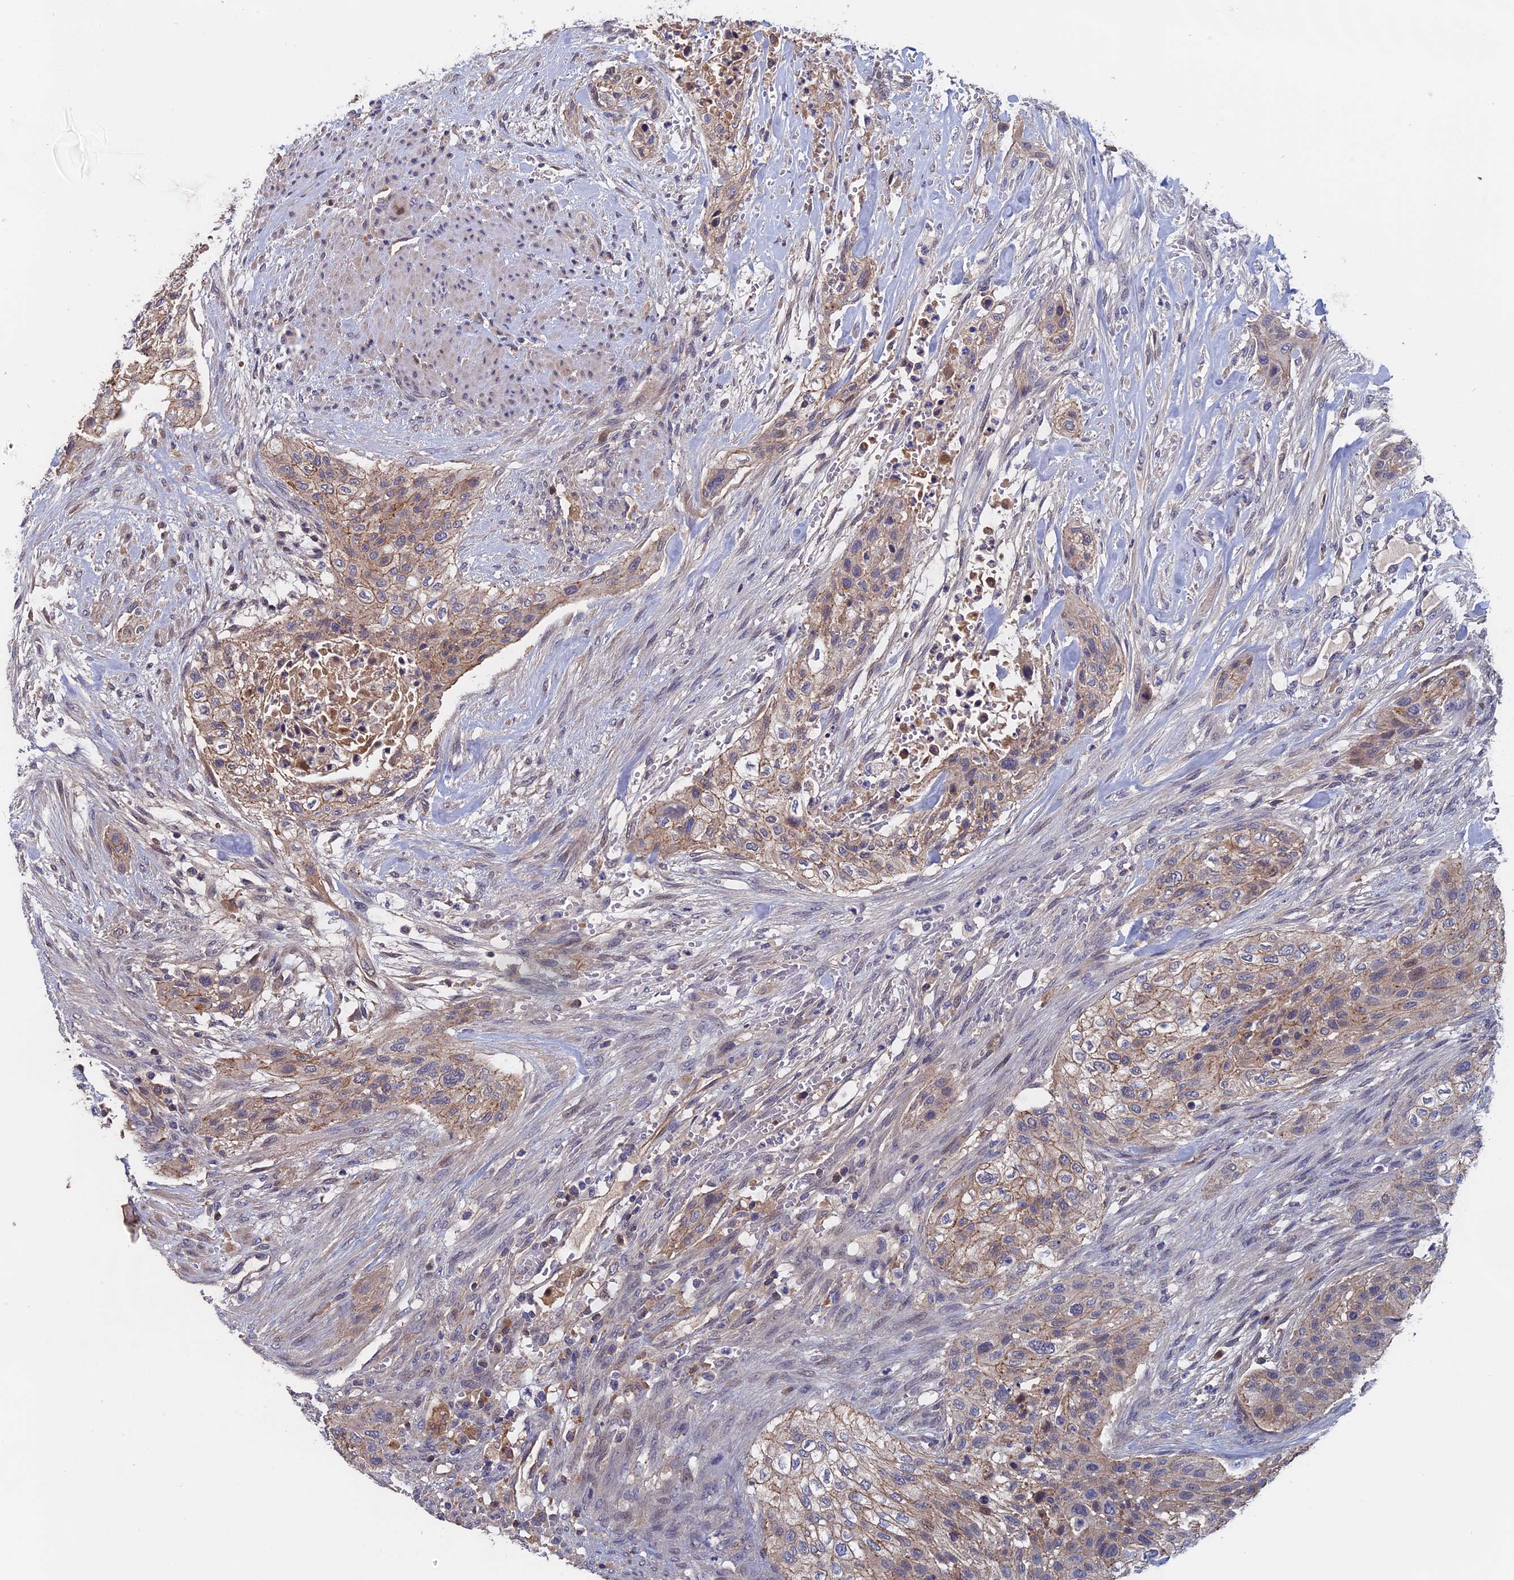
{"staining": {"intensity": "weak", "quantity": ">75%", "location": "cytoplasmic/membranous"}, "tissue": "urothelial cancer", "cell_type": "Tumor cells", "image_type": "cancer", "snomed": [{"axis": "morphology", "description": "Urothelial carcinoma, High grade"}, {"axis": "topography", "description": "Urinary bladder"}], "caption": "Immunohistochemical staining of urothelial carcinoma (high-grade) displays low levels of weak cytoplasmic/membranous protein expression in about >75% of tumor cells. Nuclei are stained in blue.", "gene": "SLC33A1", "patient": {"sex": "male", "age": 35}}